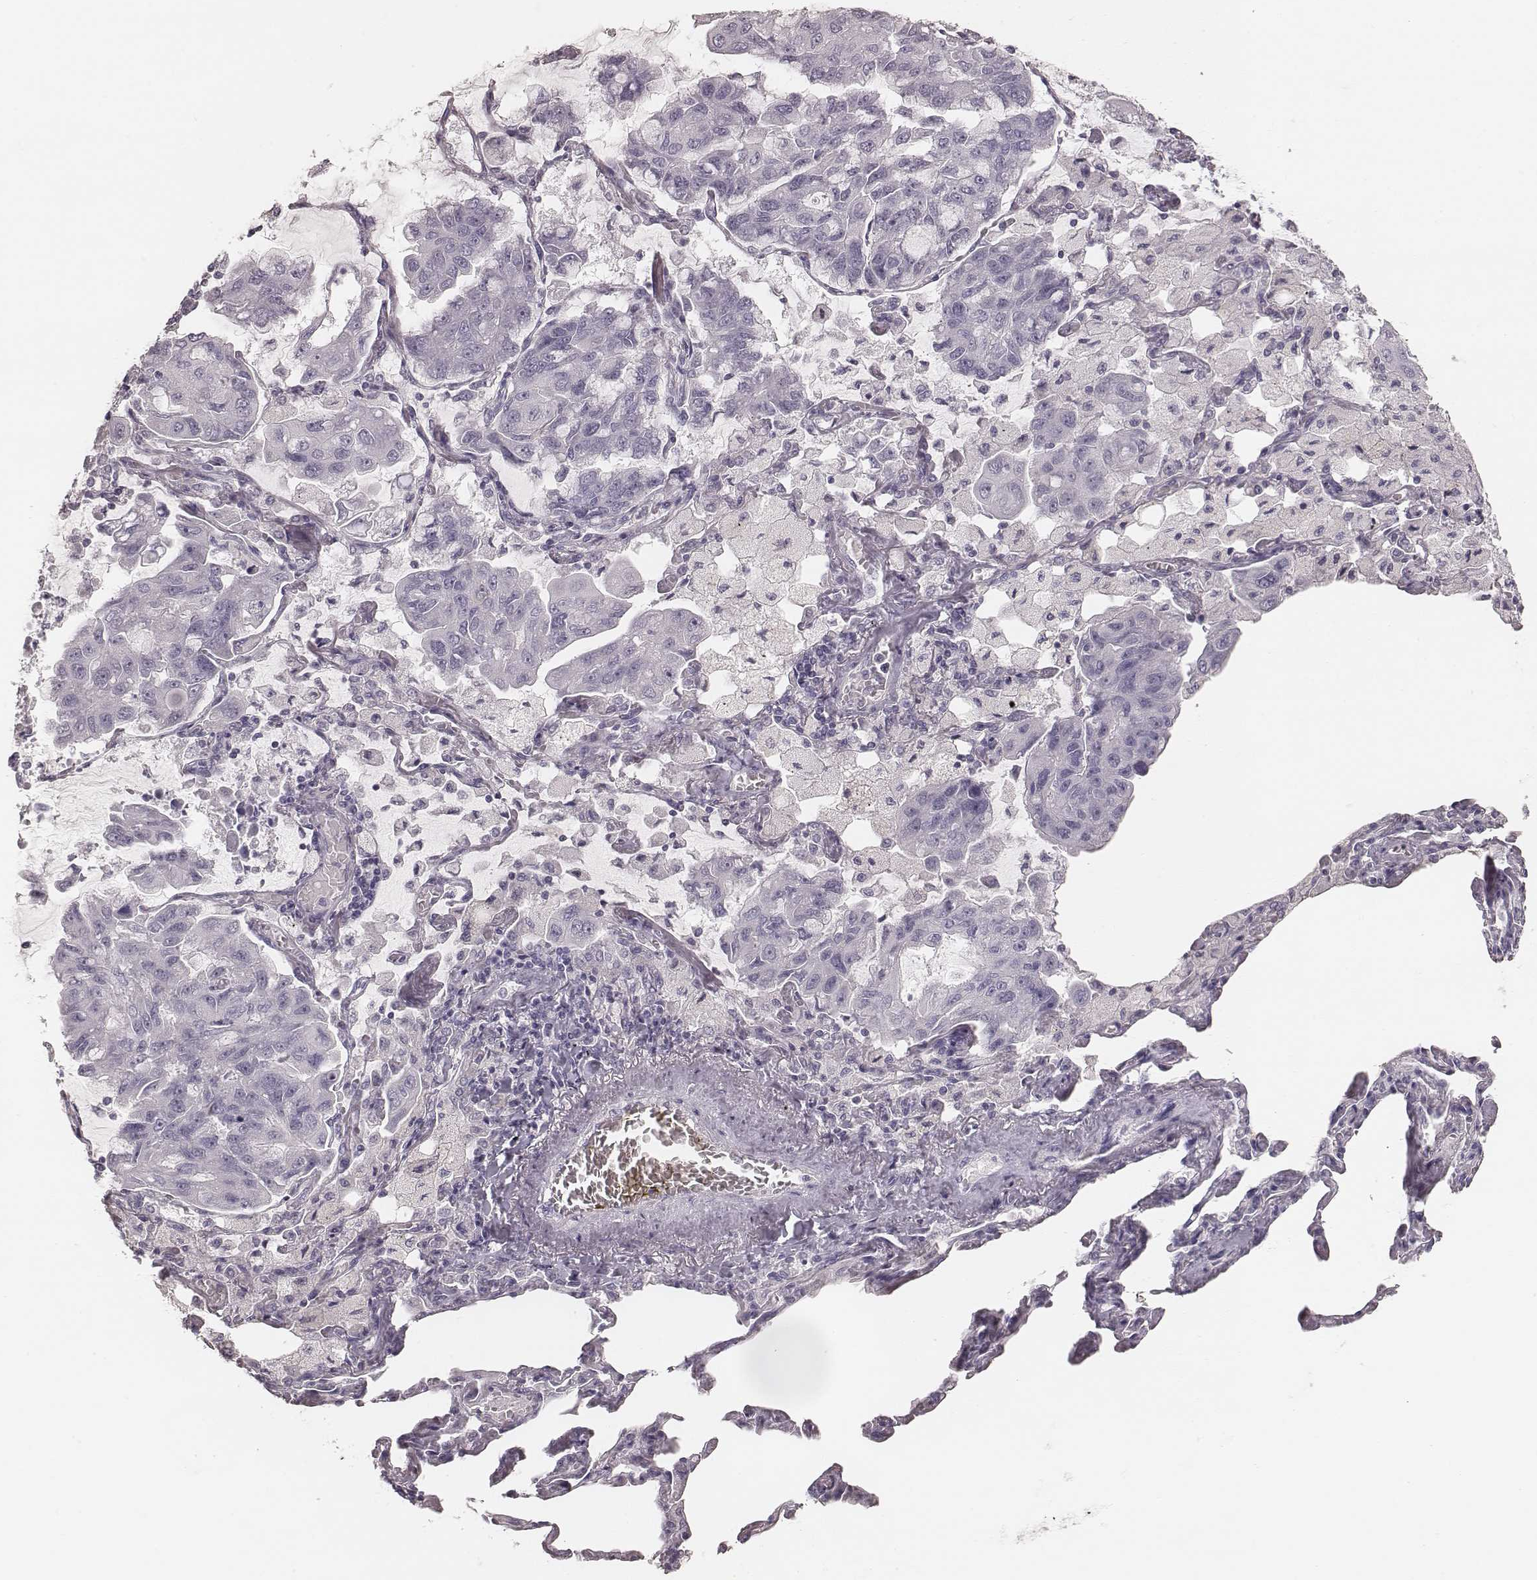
{"staining": {"intensity": "negative", "quantity": "none", "location": "none"}, "tissue": "lung cancer", "cell_type": "Tumor cells", "image_type": "cancer", "snomed": [{"axis": "morphology", "description": "Adenocarcinoma, NOS"}, {"axis": "topography", "description": "Lung"}], "caption": "Immunohistochemical staining of human adenocarcinoma (lung) demonstrates no significant positivity in tumor cells. (DAB immunohistochemistry (IHC) with hematoxylin counter stain).", "gene": "ZP4", "patient": {"sex": "male", "age": 64}}